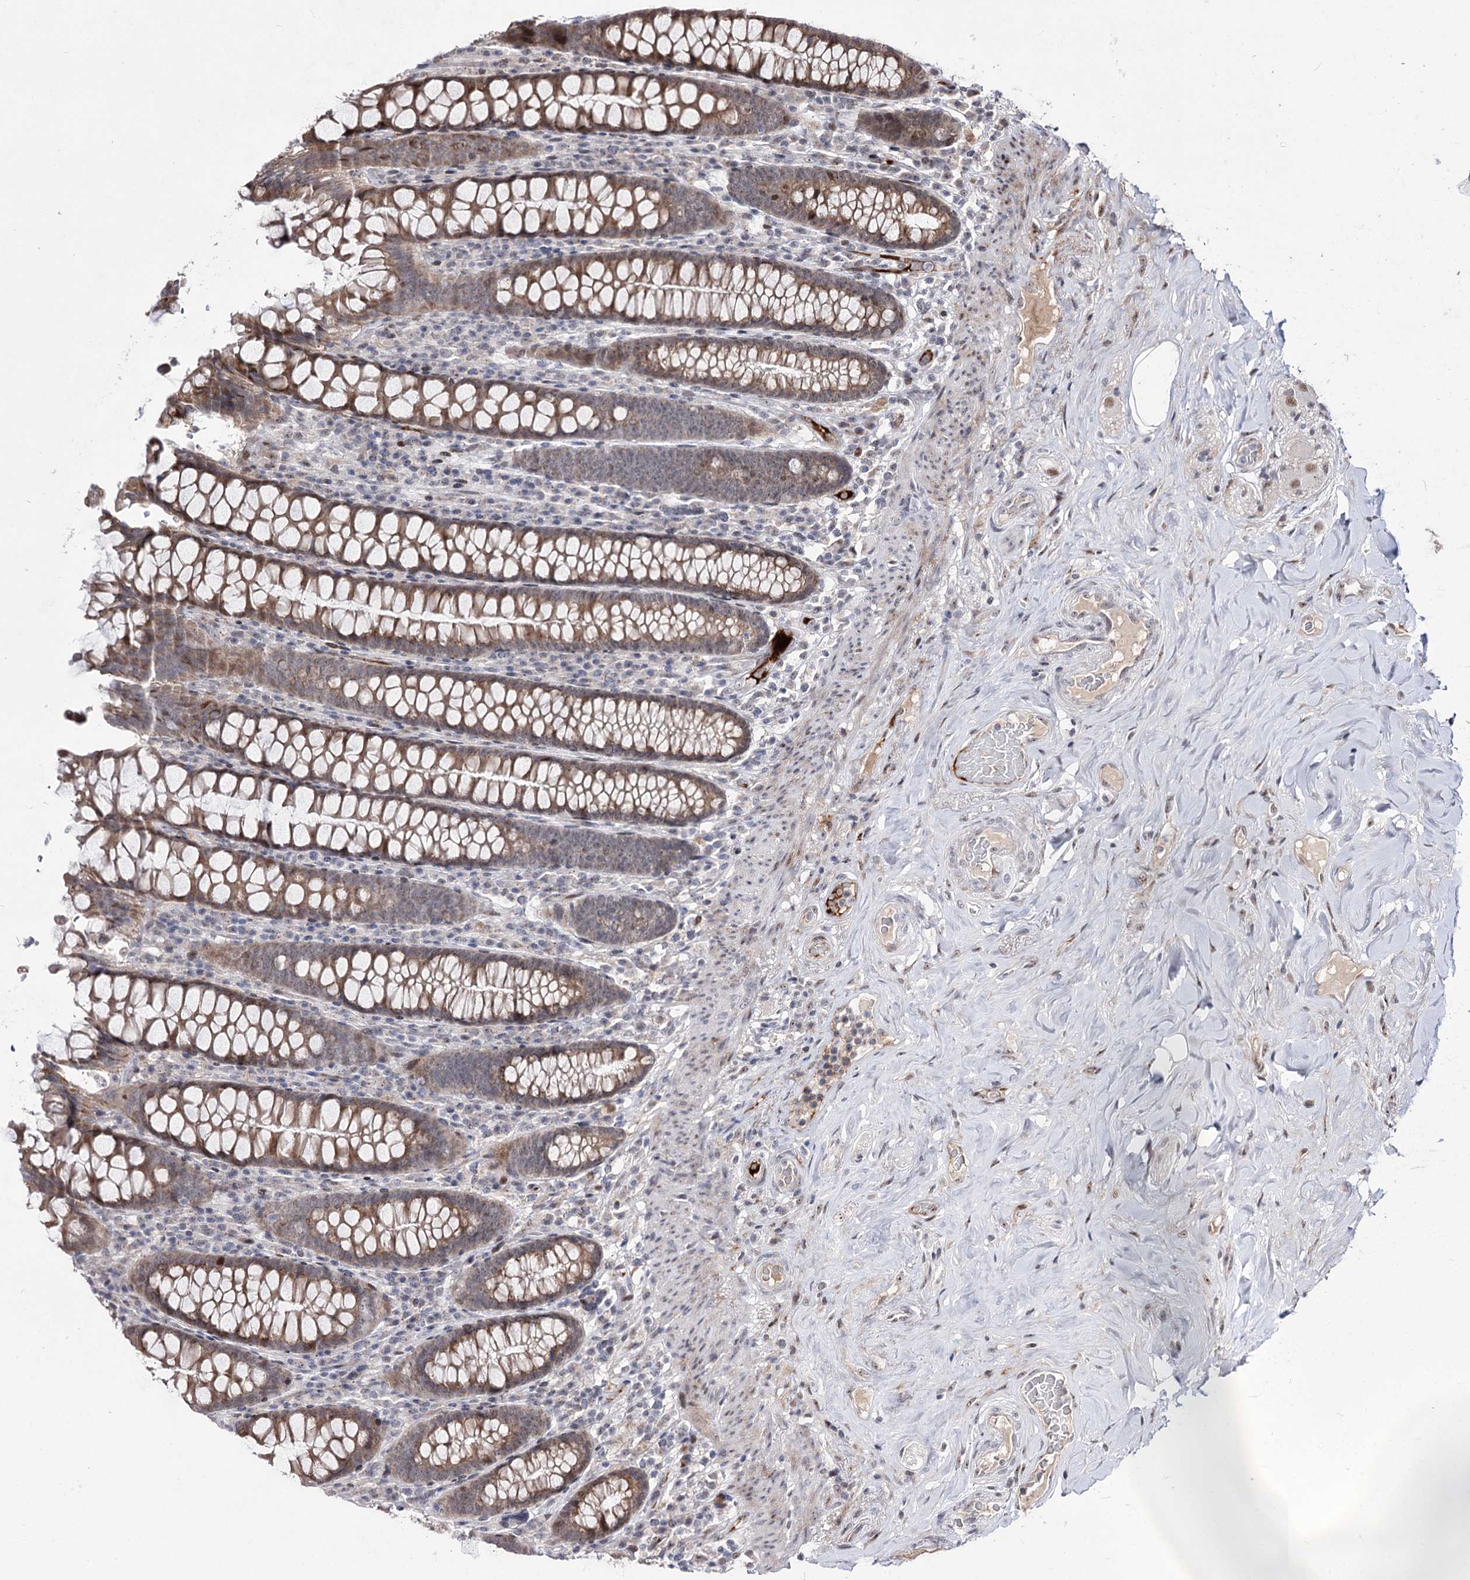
{"staining": {"intensity": "negative", "quantity": "none", "location": "none"}, "tissue": "colon", "cell_type": "Endothelial cells", "image_type": "normal", "snomed": [{"axis": "morphology", "description": "Normal tissue, NOS"}, {"axis": "topography", "description": "Colon"}], "caption": "A high-resolution photomicrograph shows immunohistochemistry (IHC) staining of normal colon, which demonstrates no significant staining in endothelial cells.", "gene": "STOX1", "patient": {"sex": "female", "age": 79}}